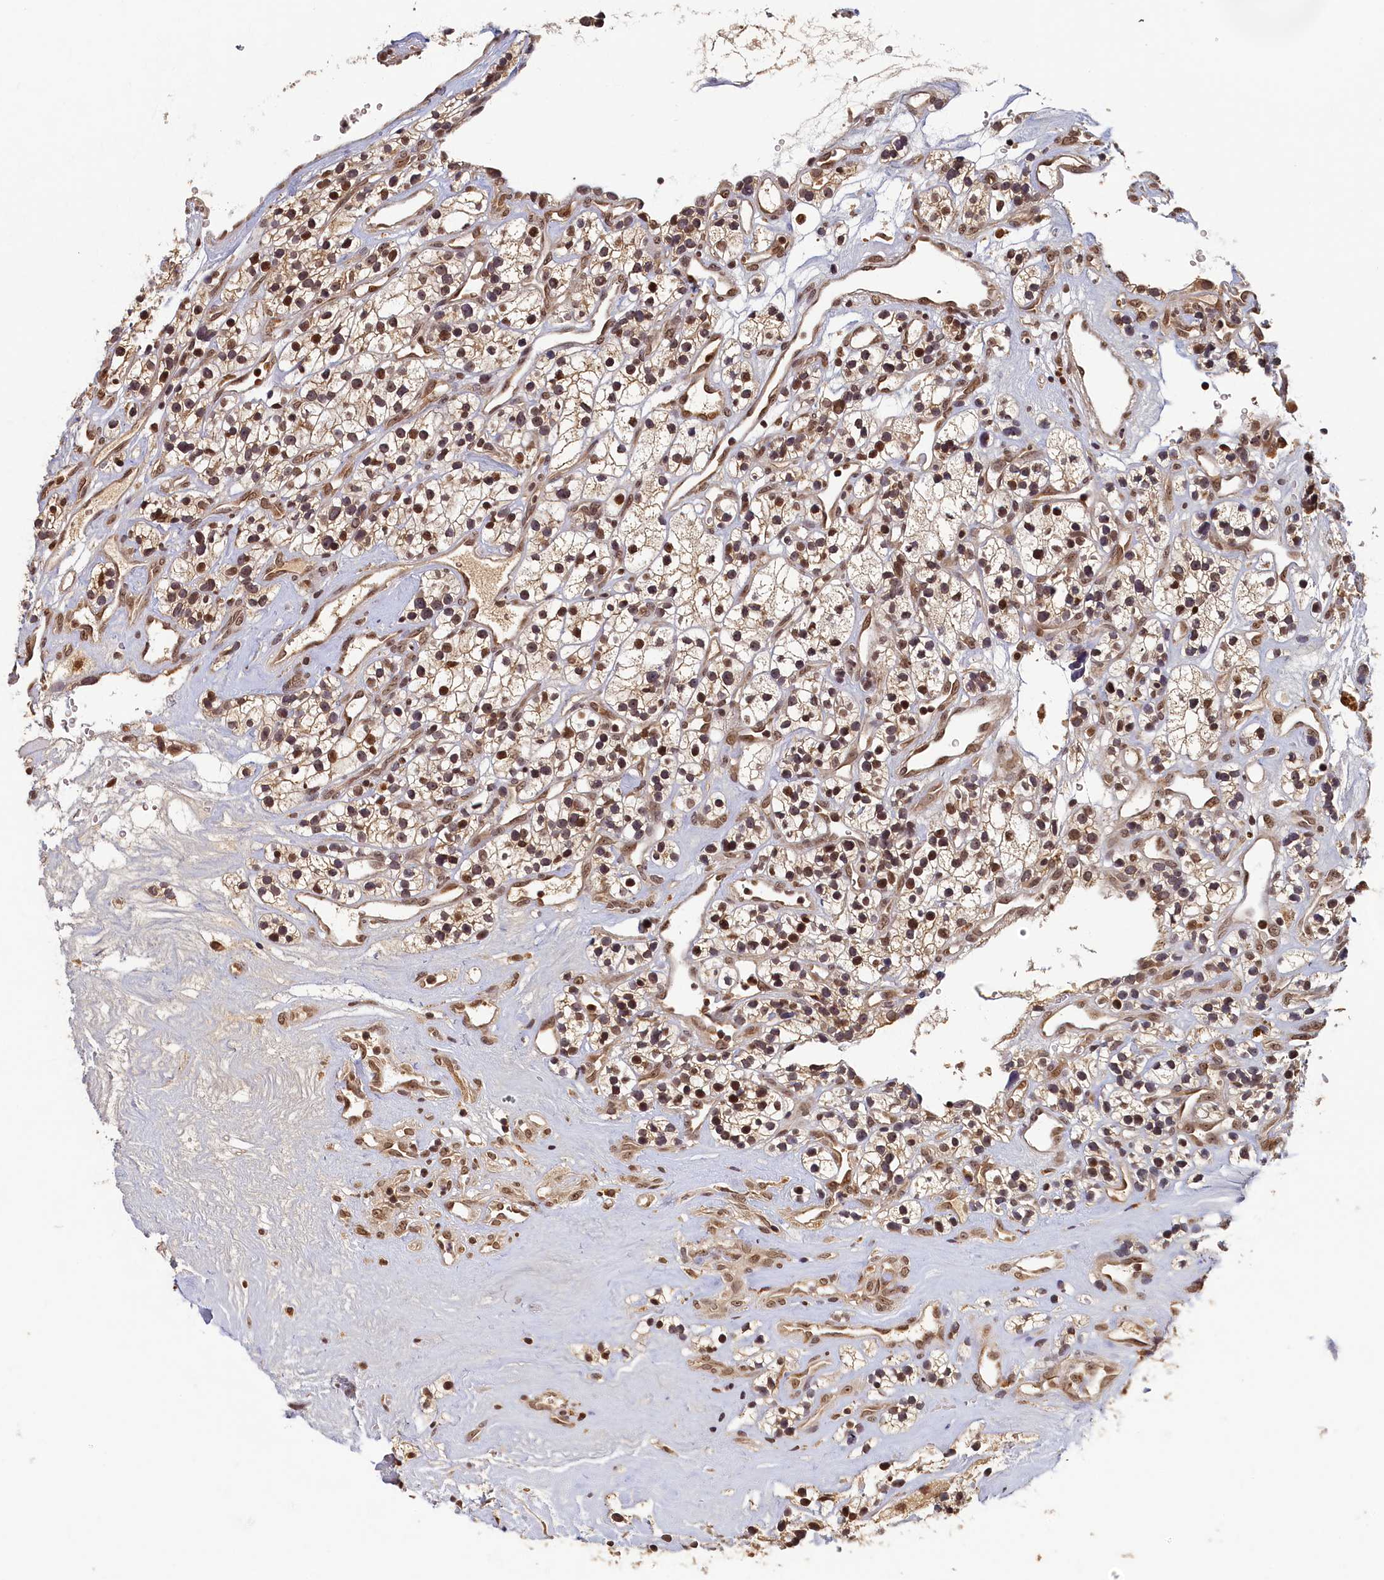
{"staining": {"intensity": "weak", "quantity": ">75%", "location": "cytoplasmic/membranous,nuclear"}, "tissue": "renal cancer", "cell_type": "Tumor cells", "image_type": "cancer", "snomed": [{"axis": "morphology", "description": "Adenocarcinoma, NOS"}, {"axis": "topography", "description": "Kidney"}], "caption": "A micrograph of human renal cancer (adenocarcinoma) stained for a protein shows weak cytoplasmic/membranous and nuclear brown staining in tumor cells.", "gene": "CKAP2L", "patient": {"sex": "female", "age": 57}}